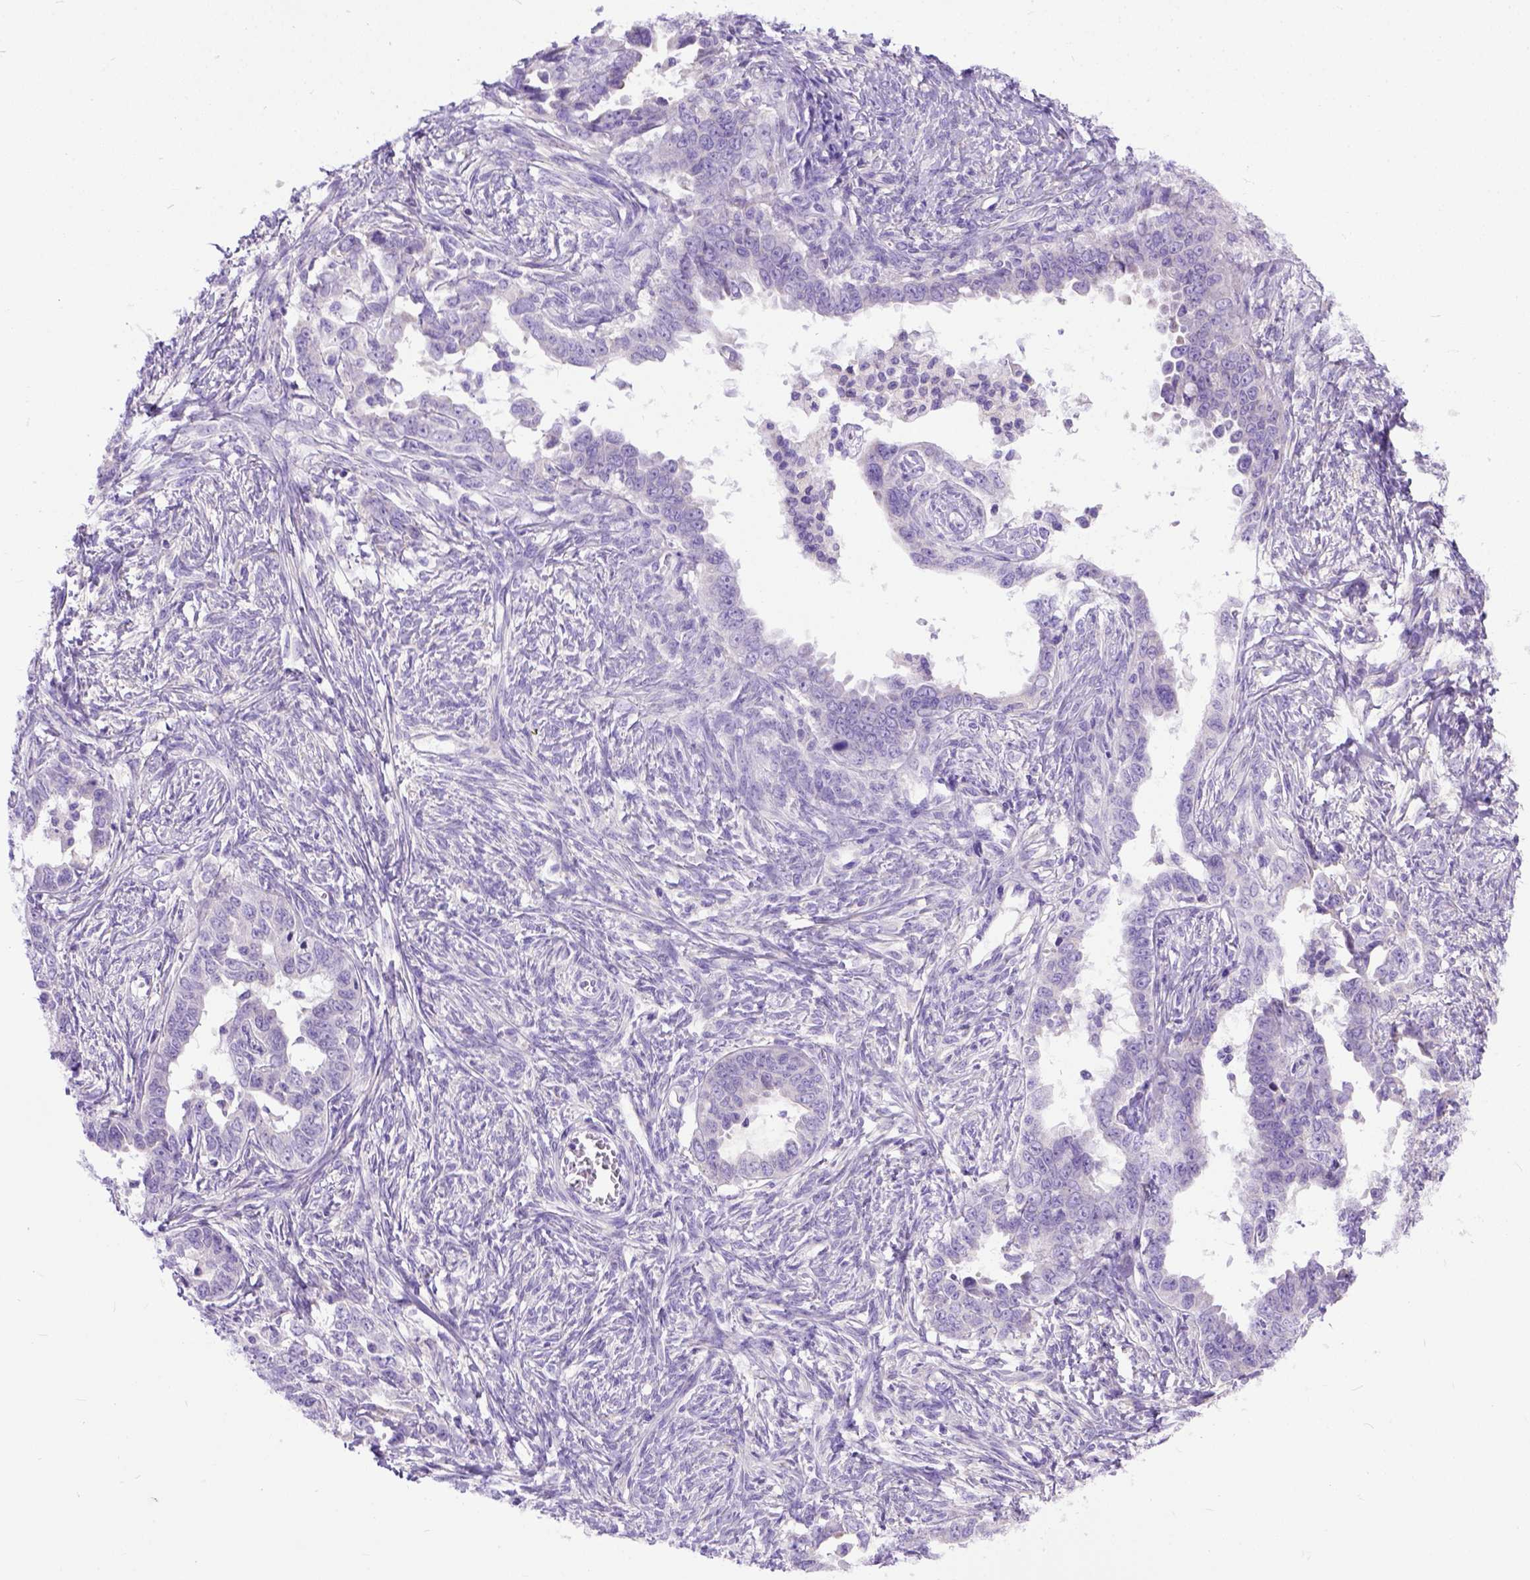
{"staining": {"intensity": "negative", "quantity": "none", "location": "none"}, "tissue": "ovarian cancer", "cell_type": "Tumor cells", "image_type": "cancer", "snomed": [{"axis": "morphology", "description": "Cystadenocarcinoma, serous, NOS"}, {"axis": "topography", "description": "Ovary"}], "caption": "A high-resolution photomicrograph shows immunohistochemistry (IHC) staining of ovarian cancer (serous cystadenocarcinoma), which exhibits no significant staining in tumor cells. The staining was performed using DAB to visualize the protein expression in brown, while the nuclei were stained in blue with hematoxylin (Magnification: 20x).", "gene": "ODAD3", "patient": {"sex": "female", "age": 69}}